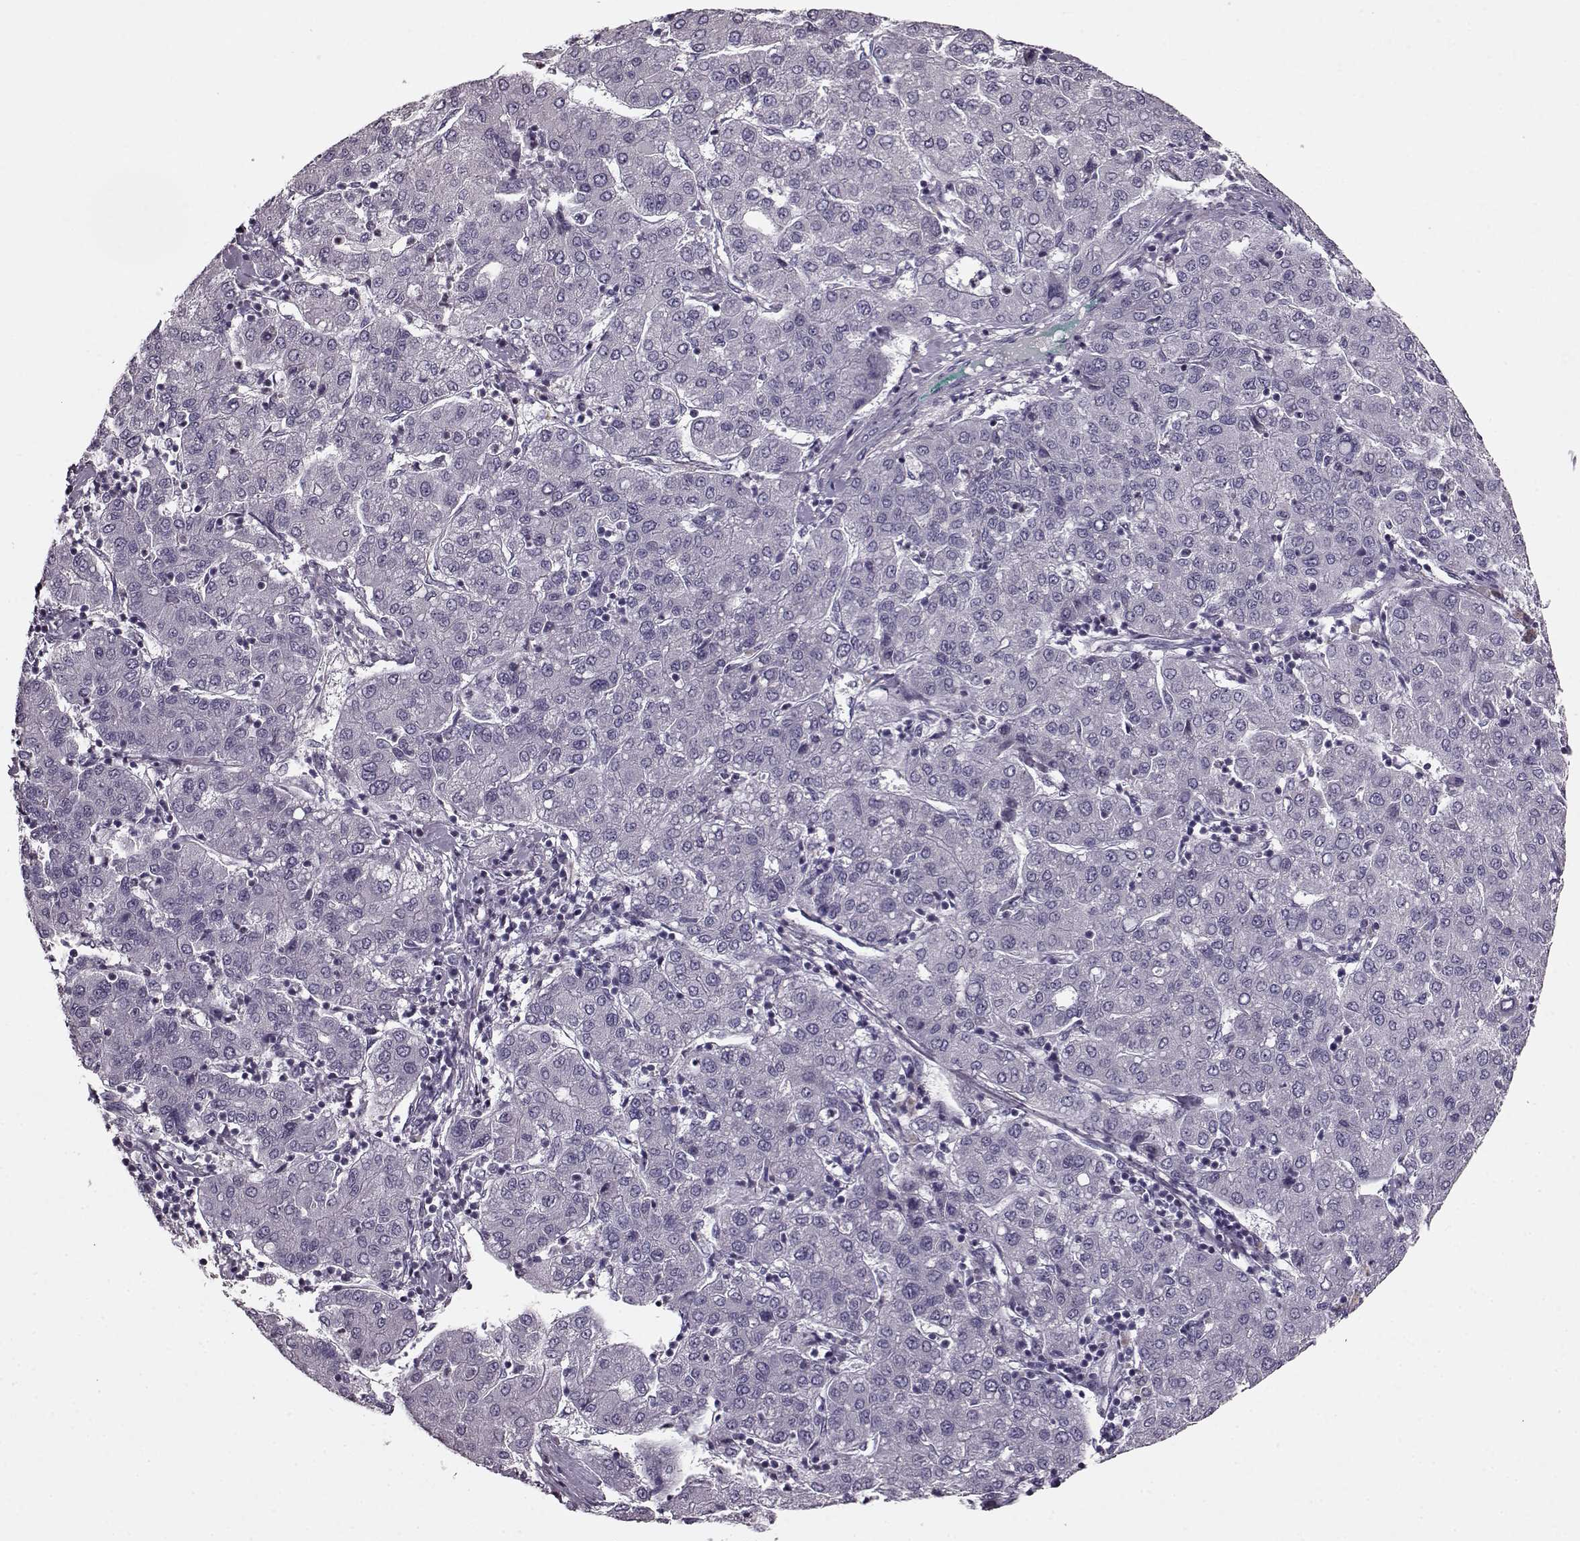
{"staining": {"intensity": "negative", "quantity": "none", "location": "none"}, "tissue": "liver cancer", "cell_type": "Tumor cells", "image_type": "cancer", "snomed": [{"axis": "morphology", "description": "Carcinoma, Hepatocellular, NOS"}, {"axis": "topography", "description": "Liver"}], "caption": "A high-resolution micrograph shows immunohistochemistry (IHC) staining of liver hepatocellular carcinoma, which exhibits no significant staining in tumor cells. The staining is performed using DAB brown chromogen with nuclei counter-stained in using hematoxylin.", "gene": "RP1L1", "patient": {"sex": "male", "age": 65}}